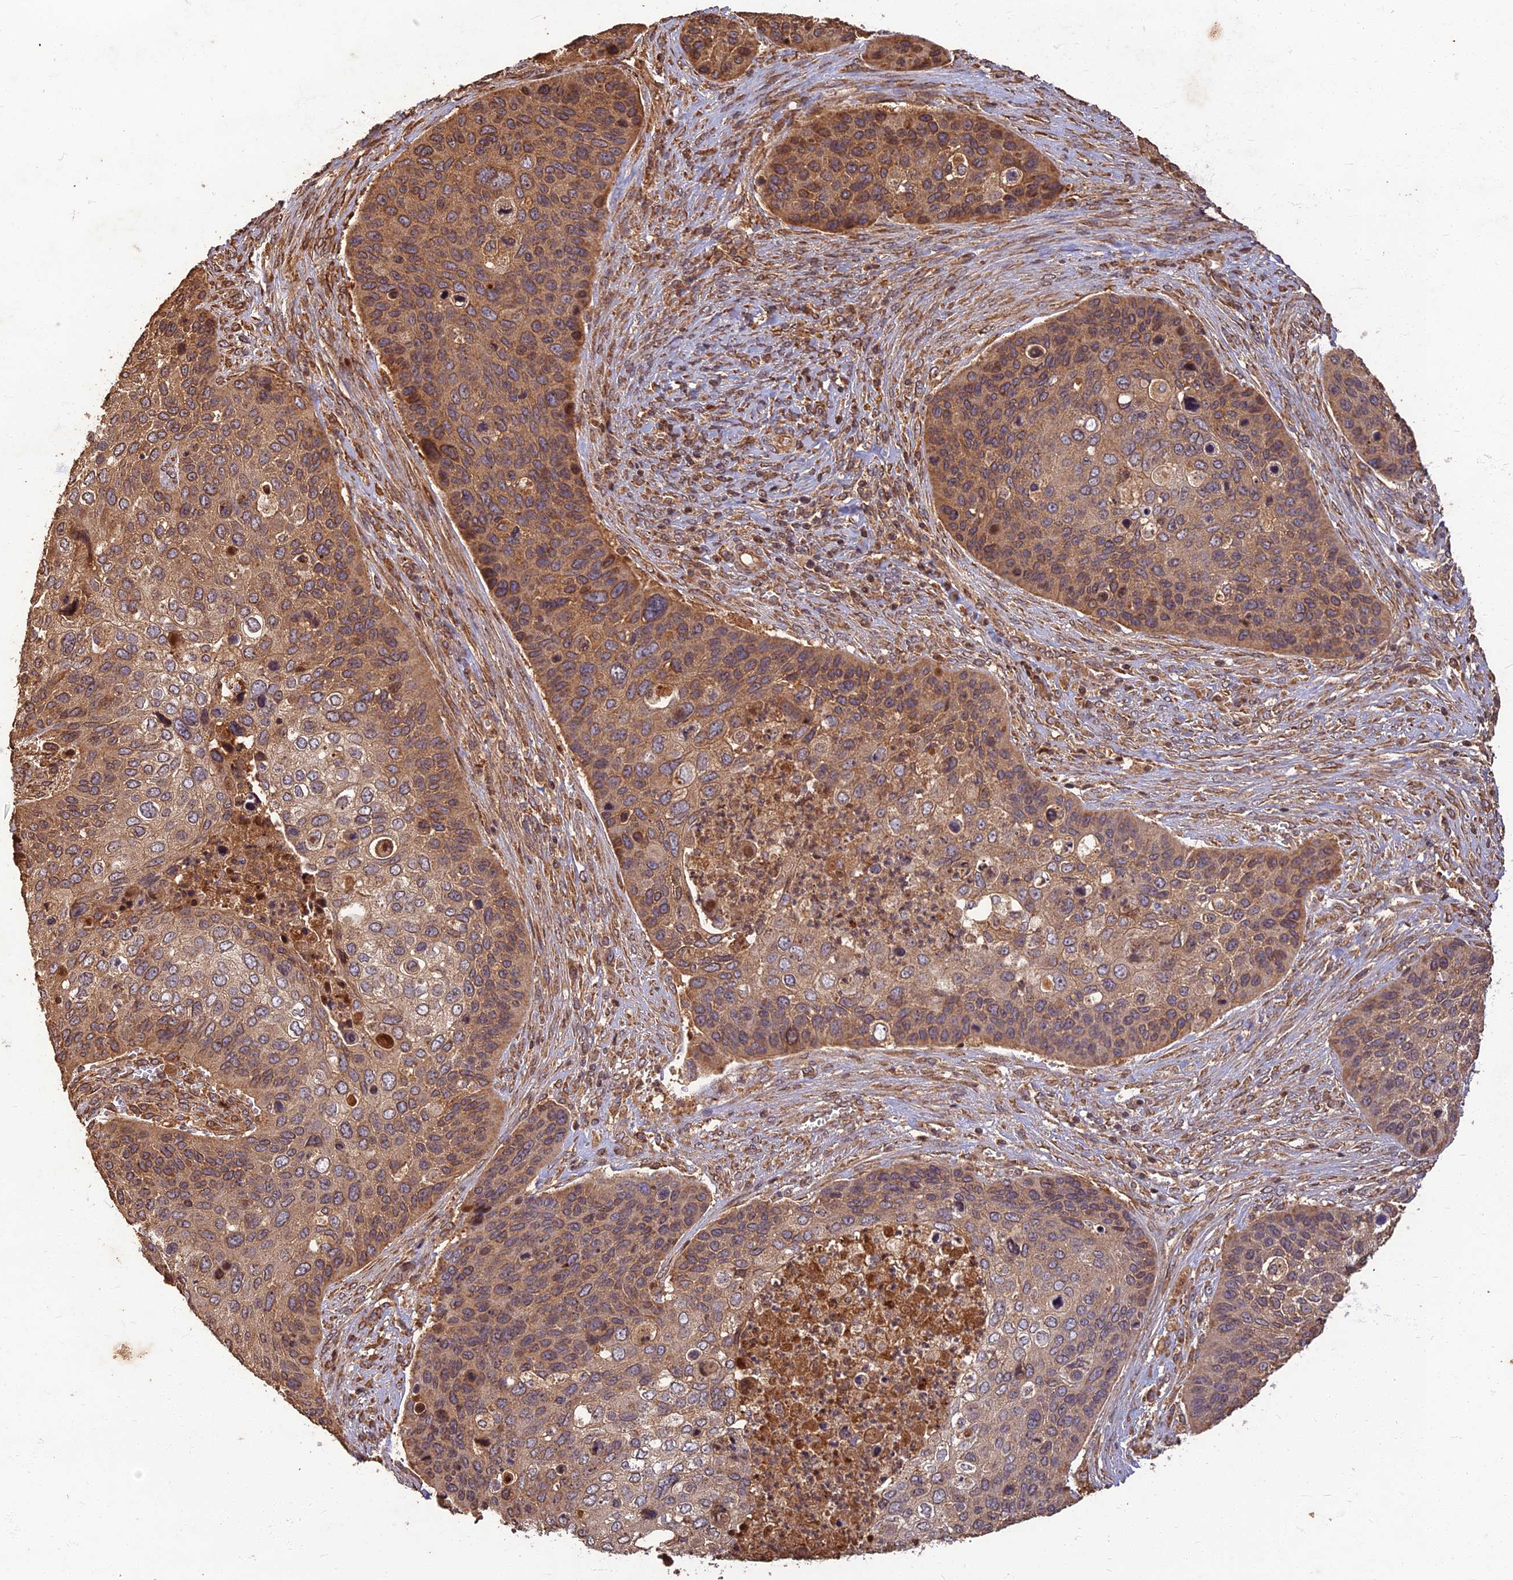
{"staining": {"intensity": "moderate", "quantity": "25%-75%", "location": "cytoplasmic/membranous"}, "tissue": "skin cancer", "cell_type": "Tumor cells", "image_type": "cancer", "snomed": [{"axis": "morphology", "description": "Basal cell carcinoma"}, {"axis": "topography", "description": "Skin"}], "caption": "The micrograph exhibits staining of skin cancer (basal cell carcinoma), revealing moderate cytoplasmic/membranous protein positivity (brown color) within tumor cells. (Stains: DAB in brown, nuclei in blue, Microscopy: brightfield microscopy at high magnification).", "gene": "CORO1C", "patient": {"sex": "female", "age": 74}}